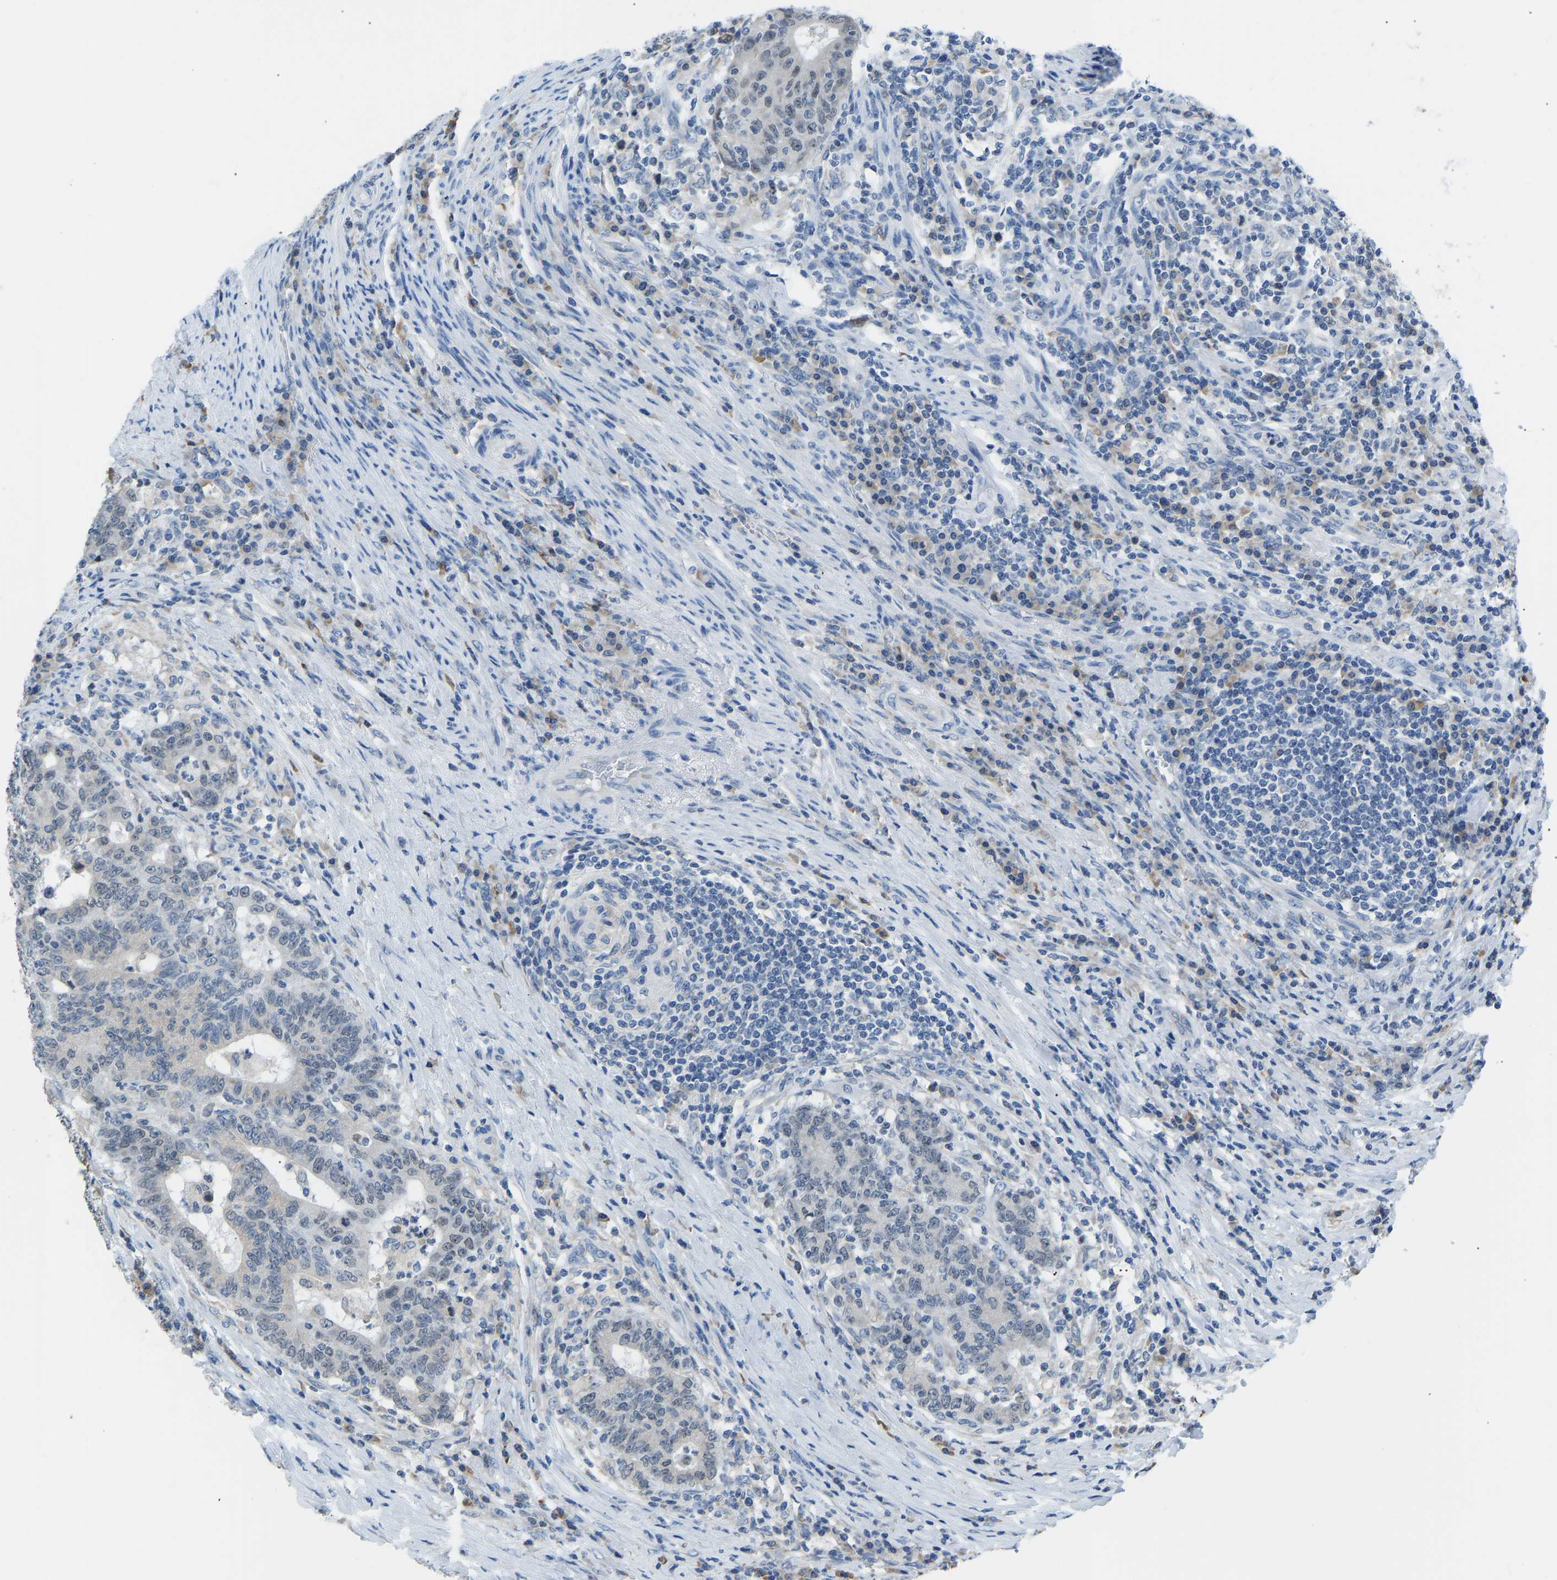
{"staining": {"intensity": "weak", "quantity": "<25%", "location": "nuclear"}, "tissue": "colorectal cancer", "cell_type": "Tumor cells", "image_type": "cancer", "snomed": [{"axis": "morphology", "description": "Normal tissue, NOS"}, {"axis": "morphology", "description": "Adenocarcinoma, NOS"}, {"axis": "topography", "description": "Colon"}], "caption": "This is a image of IHC staining of colorectal cancer (adenocarcinoma), which shows no expression in tumor cells. (Stains: DAB (3,3'-diaminobenzidine) immunohistochemistry with hematoxylin counter stain, Microscopy: brightfield microscopy at high magnification).", "gene": "VRK1", "patient": {"sex": "female", "age": 75}}